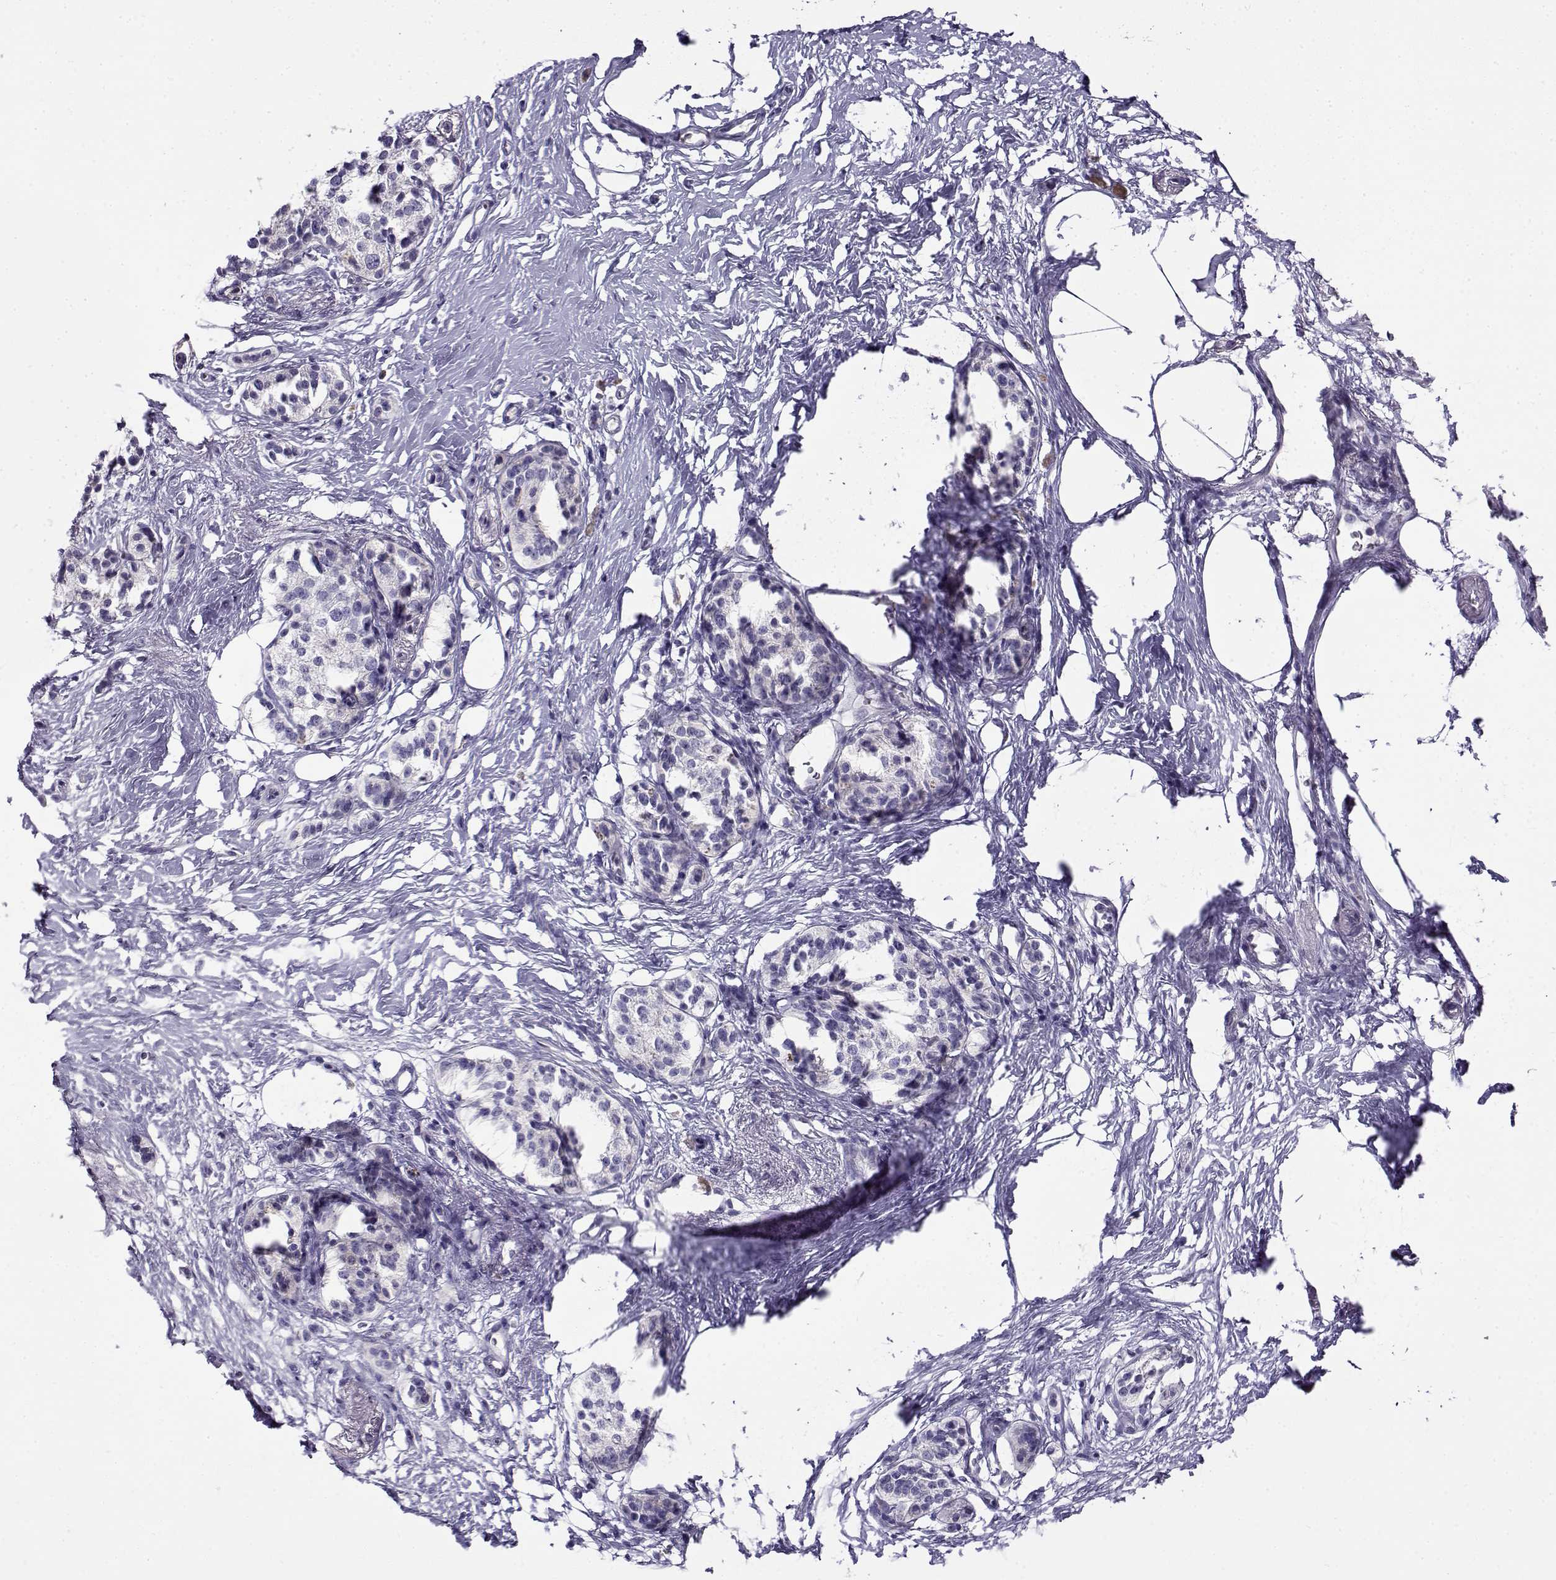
{"staining": {"intensity": "negative", "quantity": "none", "location": "none"}, "tissue": "pancreatic cancer", "cell_type": "Tumor cells", "image_type": "cancer", "snomed": [{"axis": "morphology", "description": "Adenocarcinoma, NOS"}, {"axis": "topography", "description": "Pancreas"}], "caption": "Pancreatic adenocarcinoma was stained to show a protein in brown. There is no significant staining in tumor cells.", "gene": "FEZF1", "patient": {"sex": "female", "age": 72}}